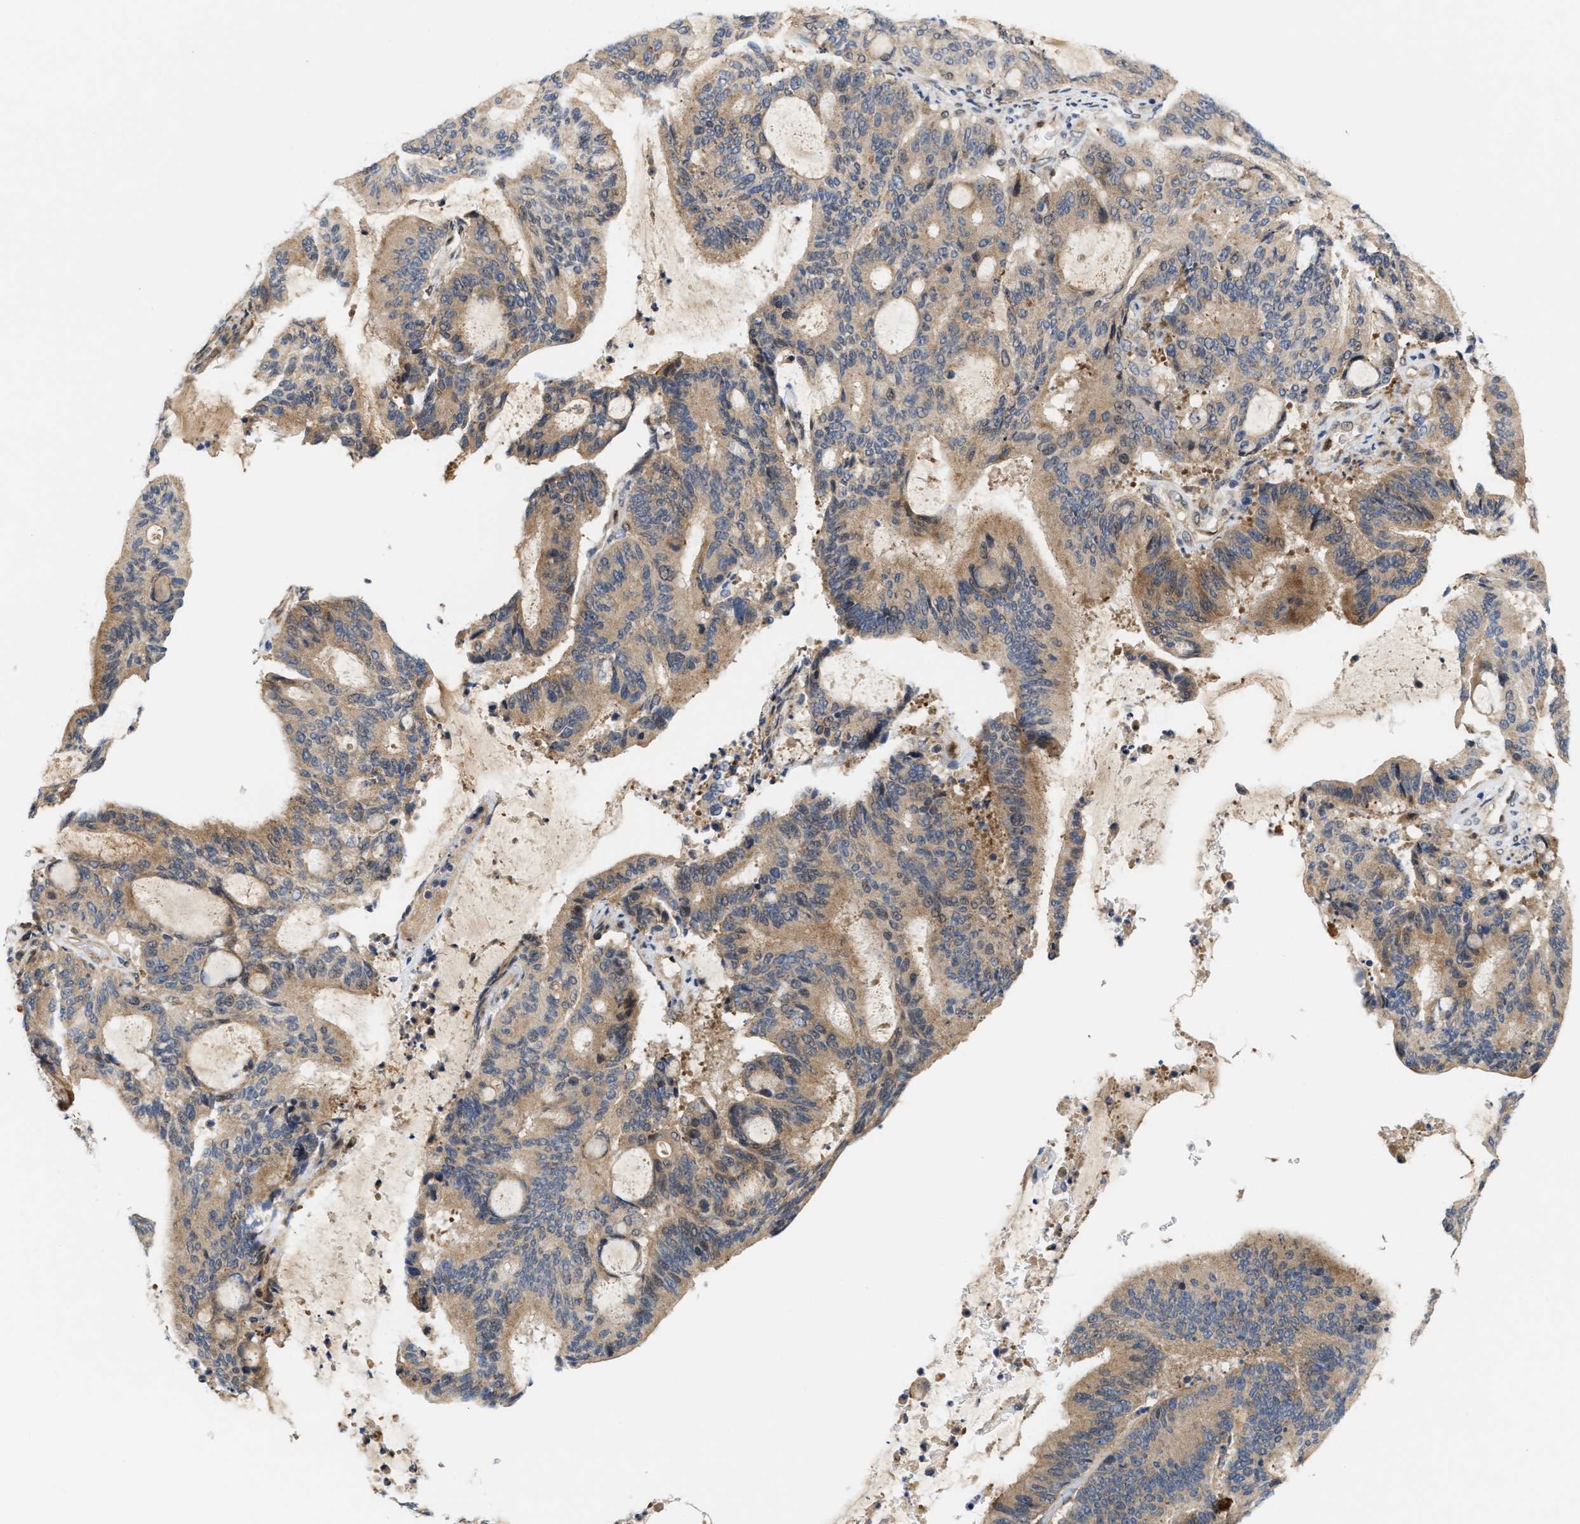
{"staining": {"intensity": "weak", "quantity": ">75%", "location": "cytoplasmic/membranous"}, "tissue": "liver cancer", "cell_type": "Tumor cells", "image_type": "cancer", "snomed": [{"axis": "morphology", "description": "Cholangiocarcinoma"}, {"axis": "topography", "description": "Liver"}], "caption": "Protein expression analysis of human liver cancer (cholangiocarcinoma) reveals weak cytoplasmic/membranous expression in approximately >75% of tumor cells. (brown staining indicates protein expression, while blue staining denotes nuclei).", "gene": "TCF4", "patient": {"sex": "female", "age": 73}}